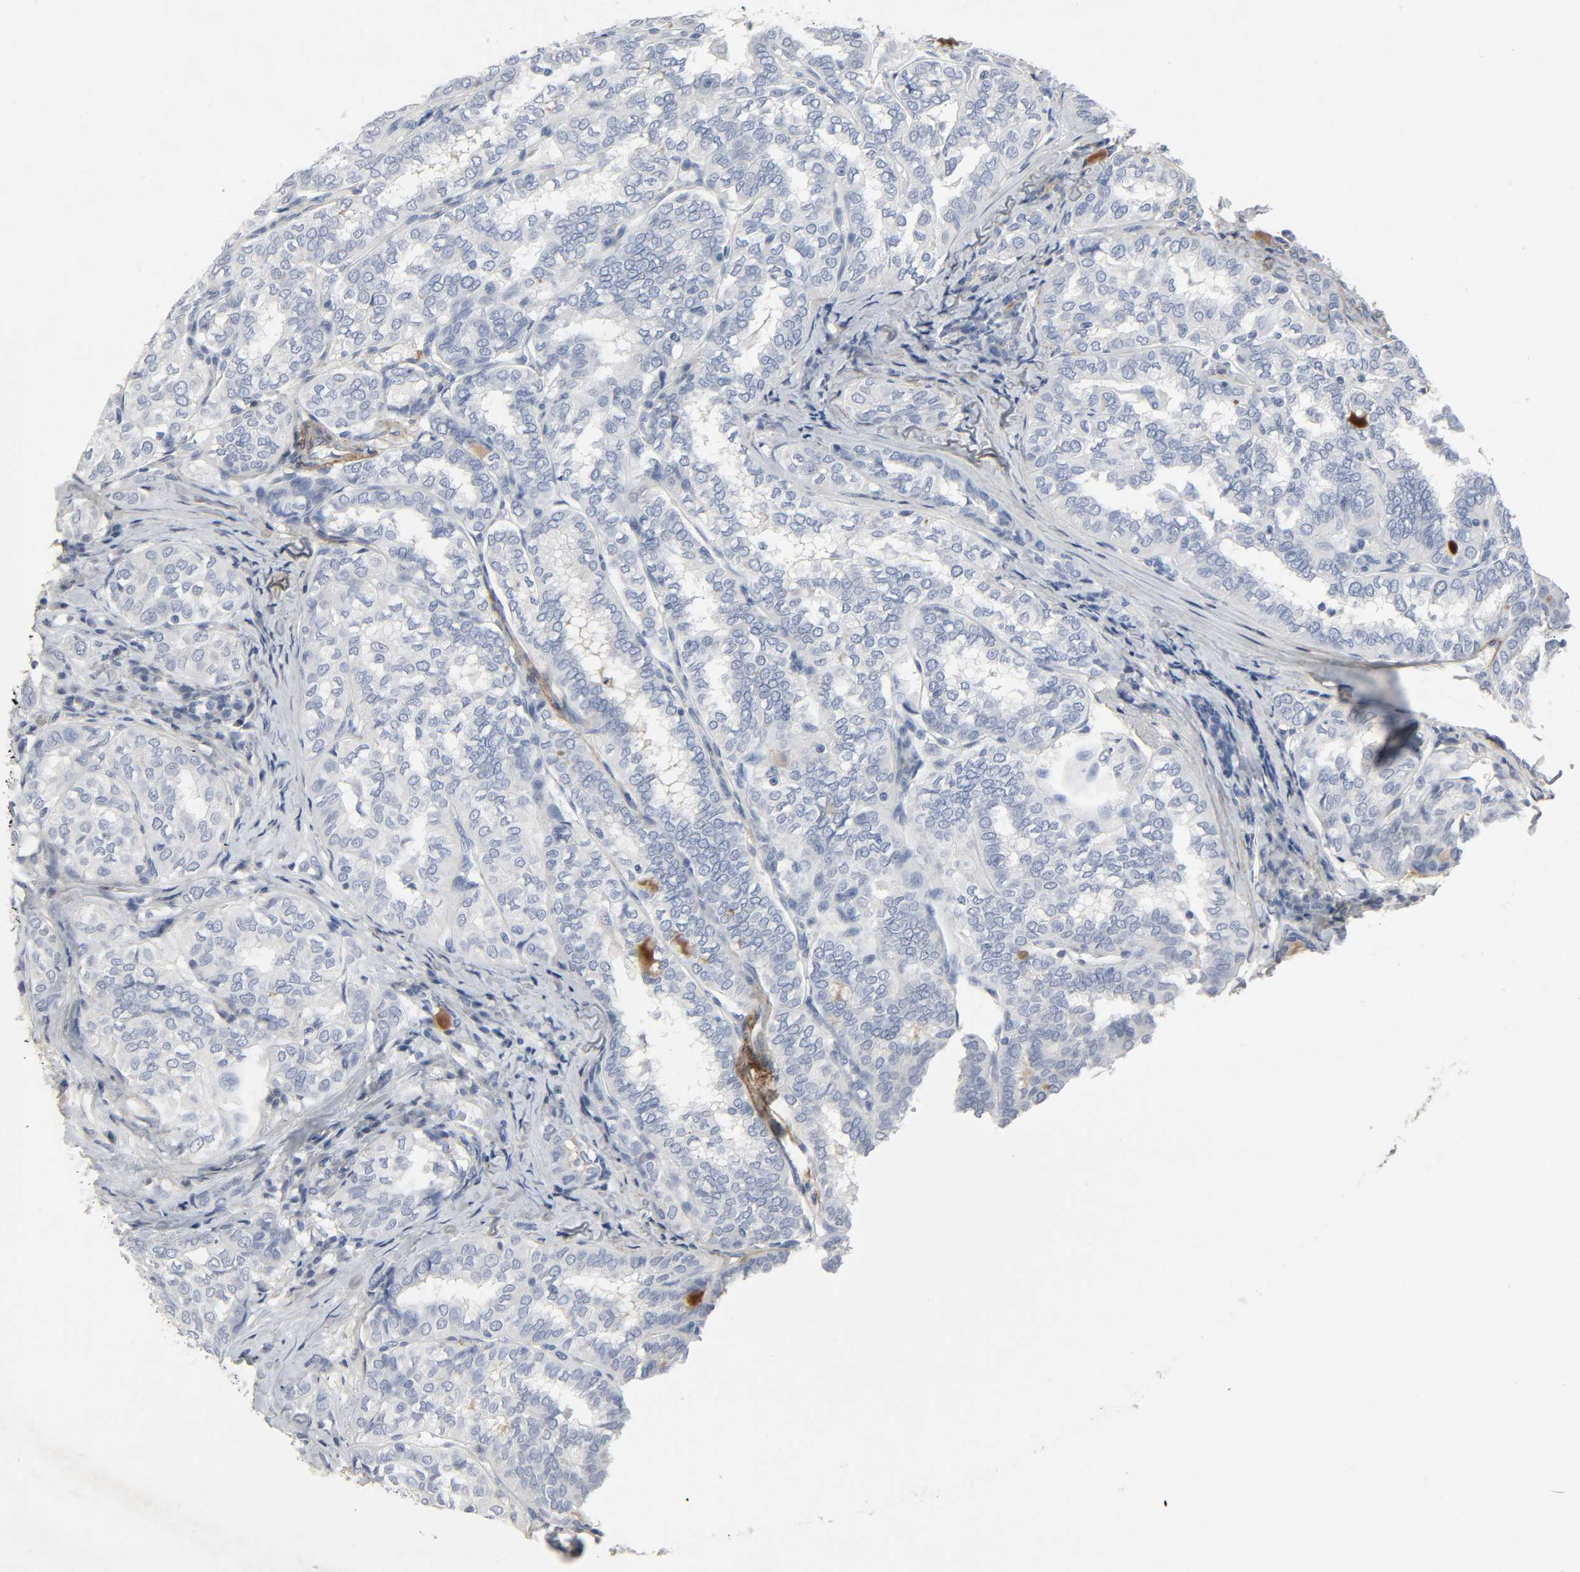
{"staining": {"intensity": "negative", "quantity": "none", "location": "none"}, "tissue": "thyroid cancer", "cell_type": "Tumor cells", "image_type": "cancer", "snomed": [{"axis": "morphology", "description": "Papillary adenocarcinoma, NOS"}, {"axis": "topography", "description": "Thyroid gland"}], "caption": "Tumor cells show no significant protein positivity in papillary adenocarcinoma (thyroid).", "gene": "FBLN5", "patient": {"sex": "female", "age": 30}}